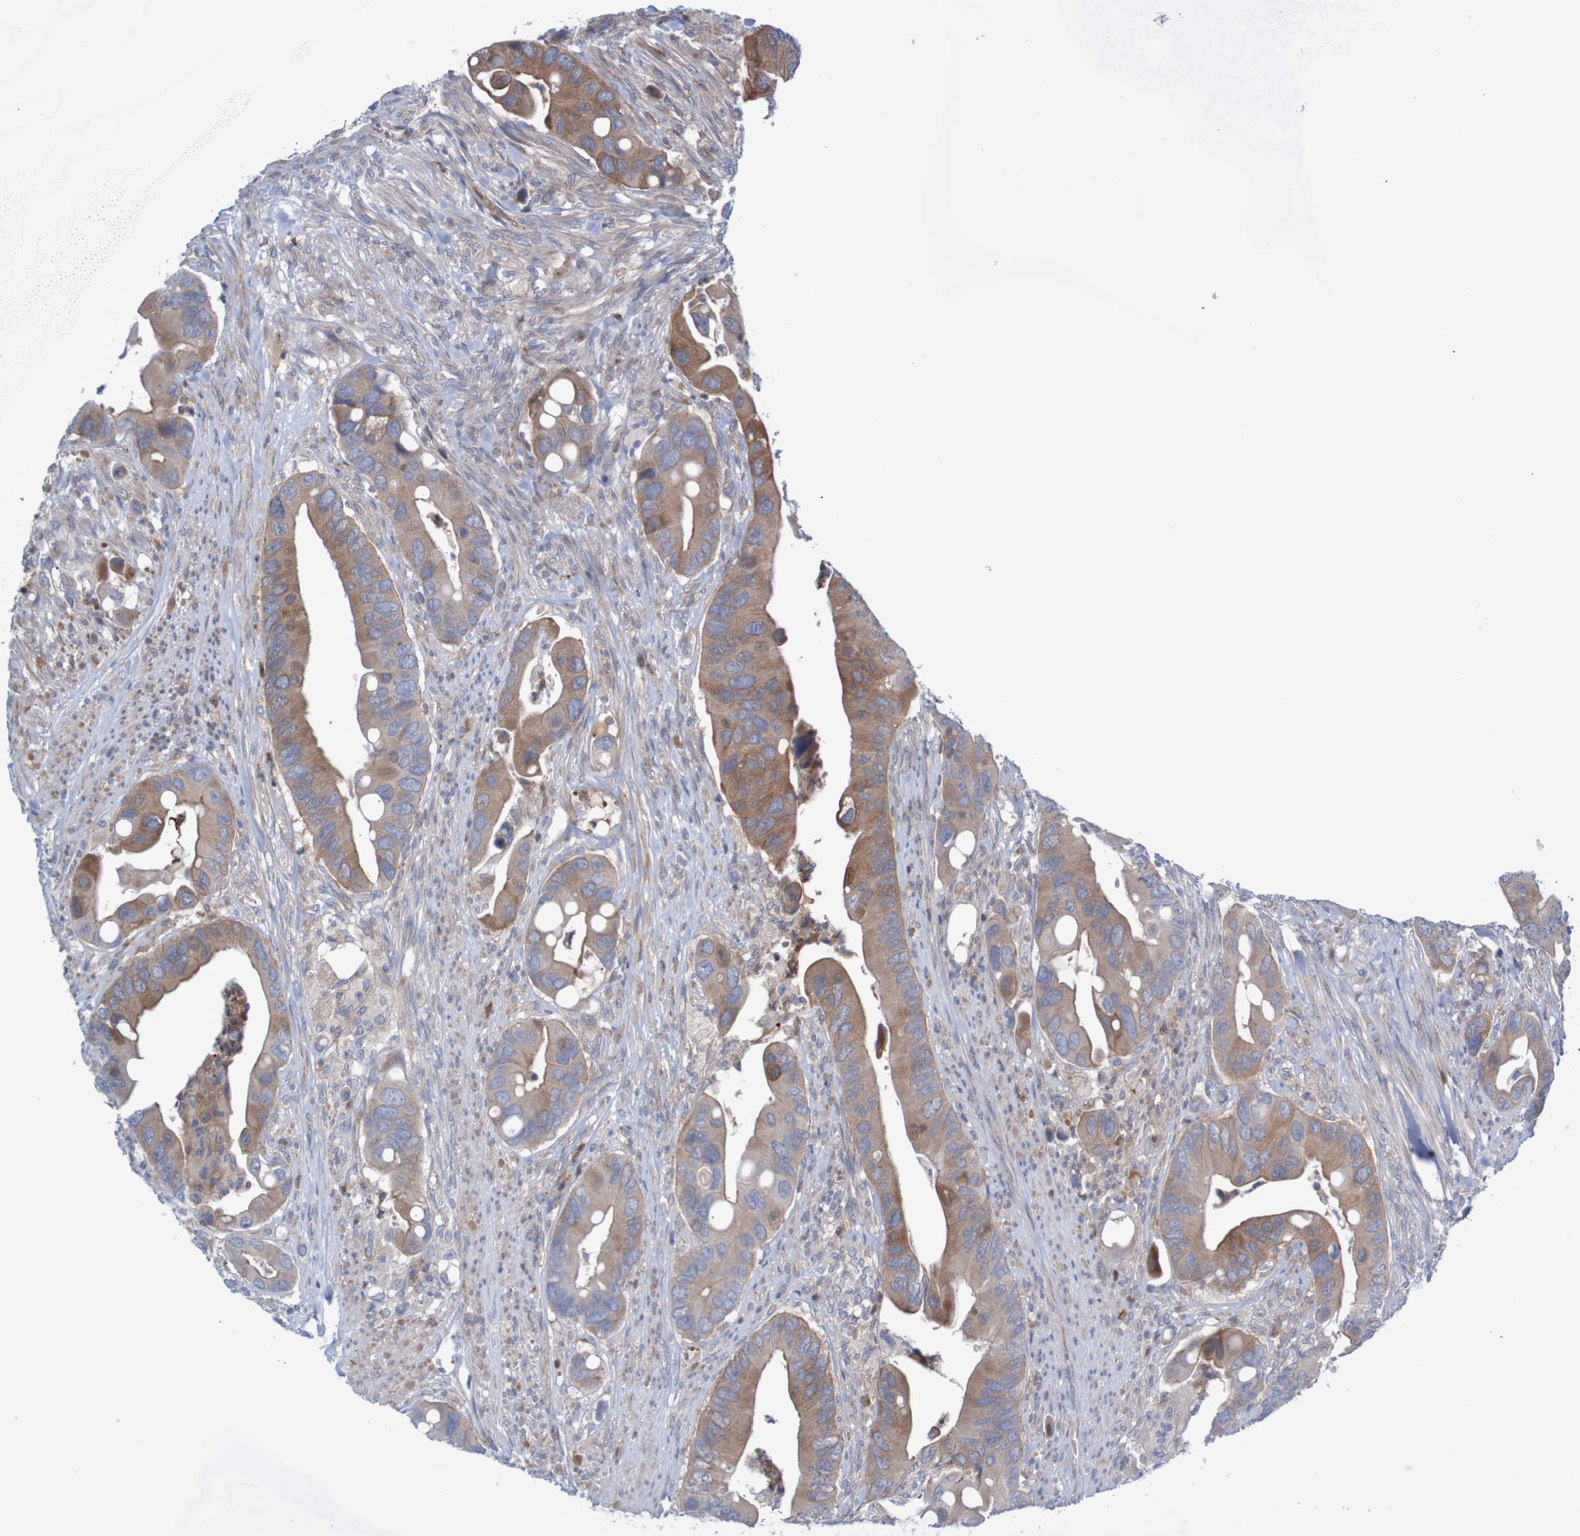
{"staining": {"intensity": "strong", "quantity": ">75%", "location": "cytoplasmic/membranous"}, "tissue": "colorectal cancer", "cell_type": "Tumor cells", "image_type": "cancer", "snomed": [{"axis": "morphology", "description": "Adenocarcinoma, NOS"}, {"axis": "topography", "description": "Rectum"}], "caption": "Immunohistochemical staining of colorectal cancer (adenocarcinoma) reveals high levels of strong cytoplasmic/membranous protein positivity in approximately >75% of tumor cells.", "gene": "ANGPT4", "patient": {"sex": "female", "age": 57}}